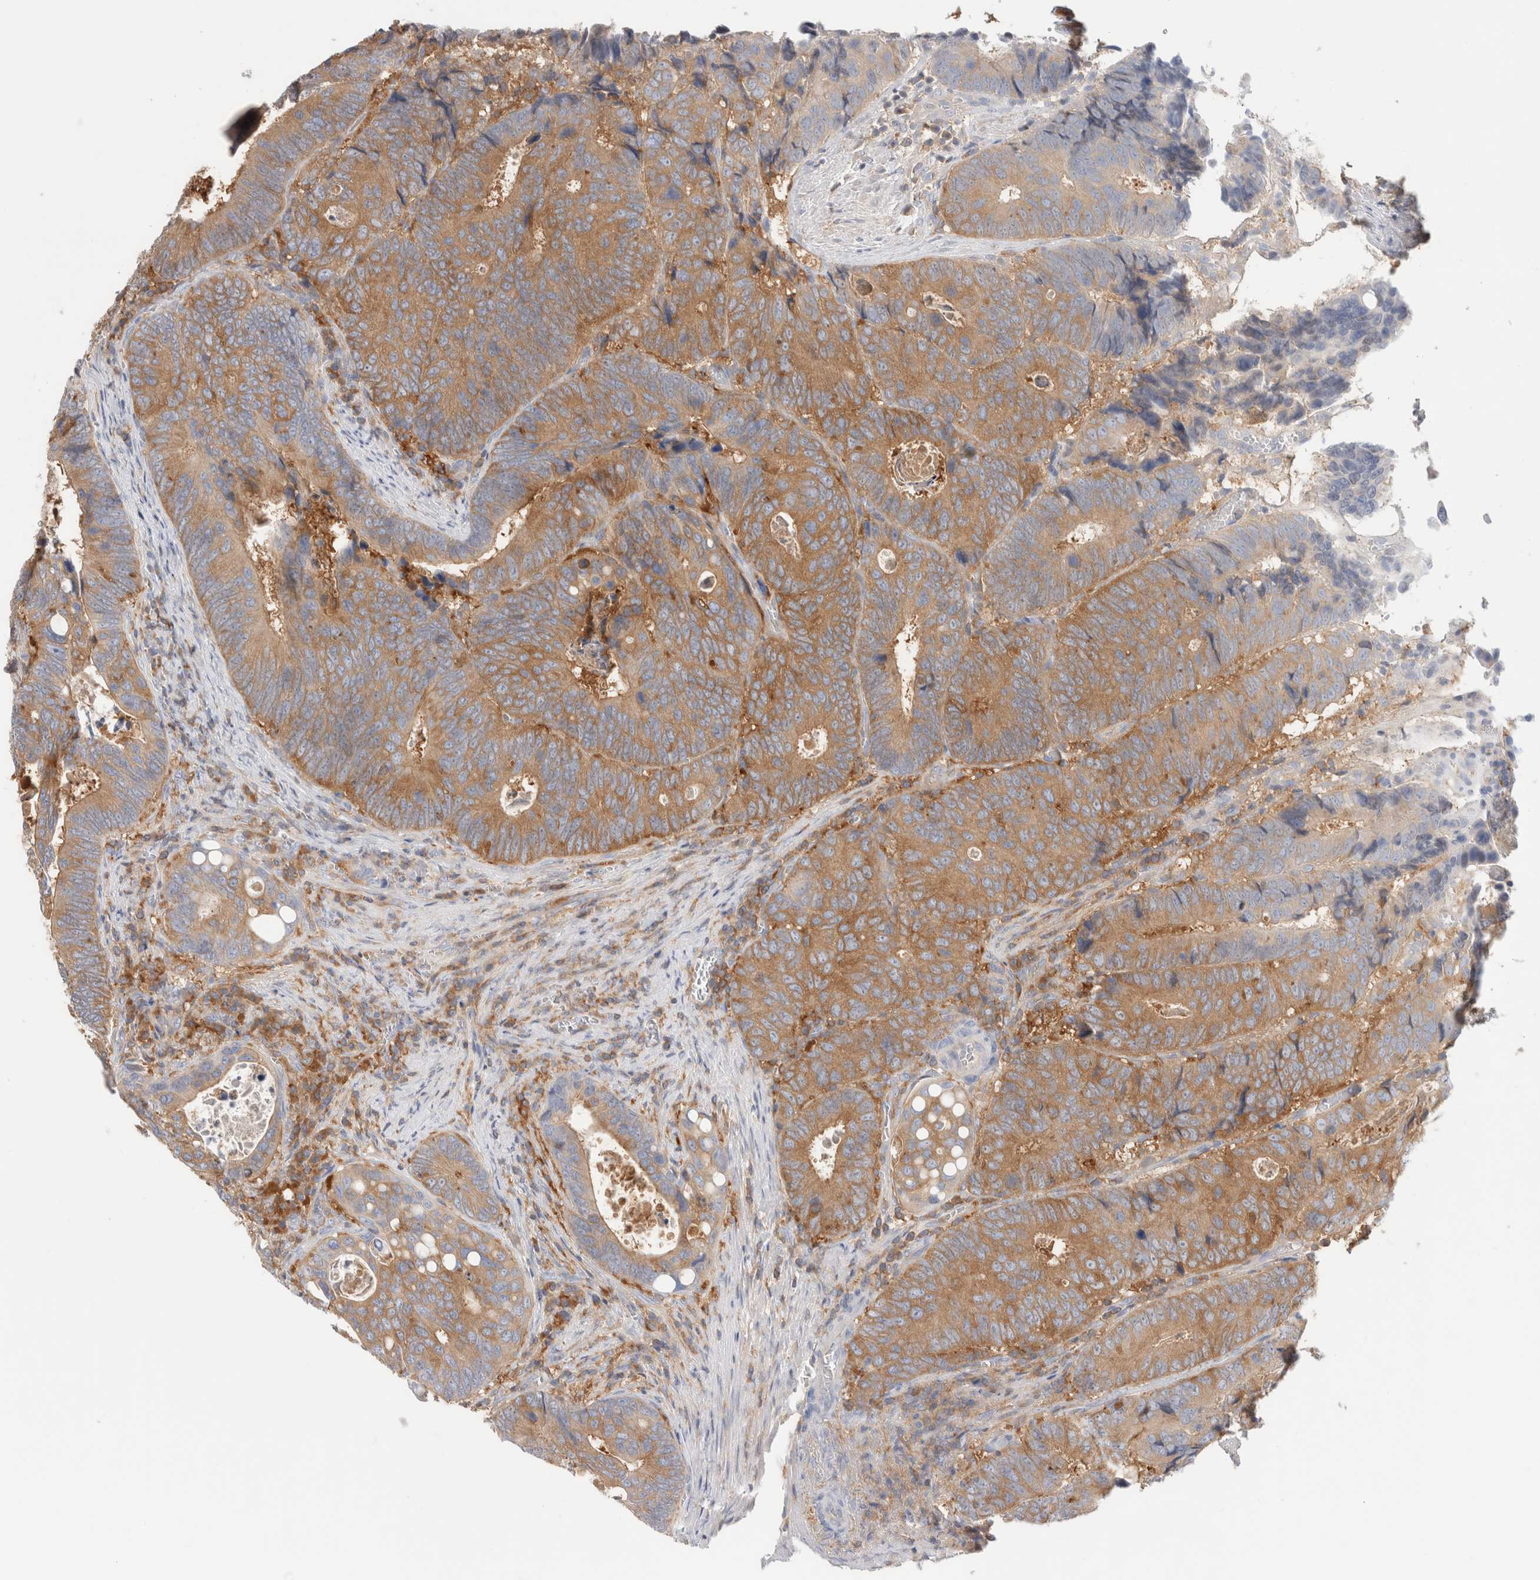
{"staining": {"intensity": "moderate", "quantity": ">75%", "location": "cytoplasmic/membranous"}, "tissue": "colorectal cancer", "cell_type": "Tumor cells", "image_type": "cancer", "snomed": [{"axis": "morphology", "description": "Inflammation, NOS"}, {"axis": "morphology", "description": "Adenocarcinoma, NOS"}, {"axis": "topography", "description": "Colon"}], "caption": "Protein expression analysis of colorectal cancer (adenocarcinoma) displays moderate cytoplasmic/membranous positivity in about >75% of tumor cells. The protein of interest is shown in brown color, while the nuclei are stained blue.", "gene": "KLHL14", "patient": {"sex": "male", "age": 72}}